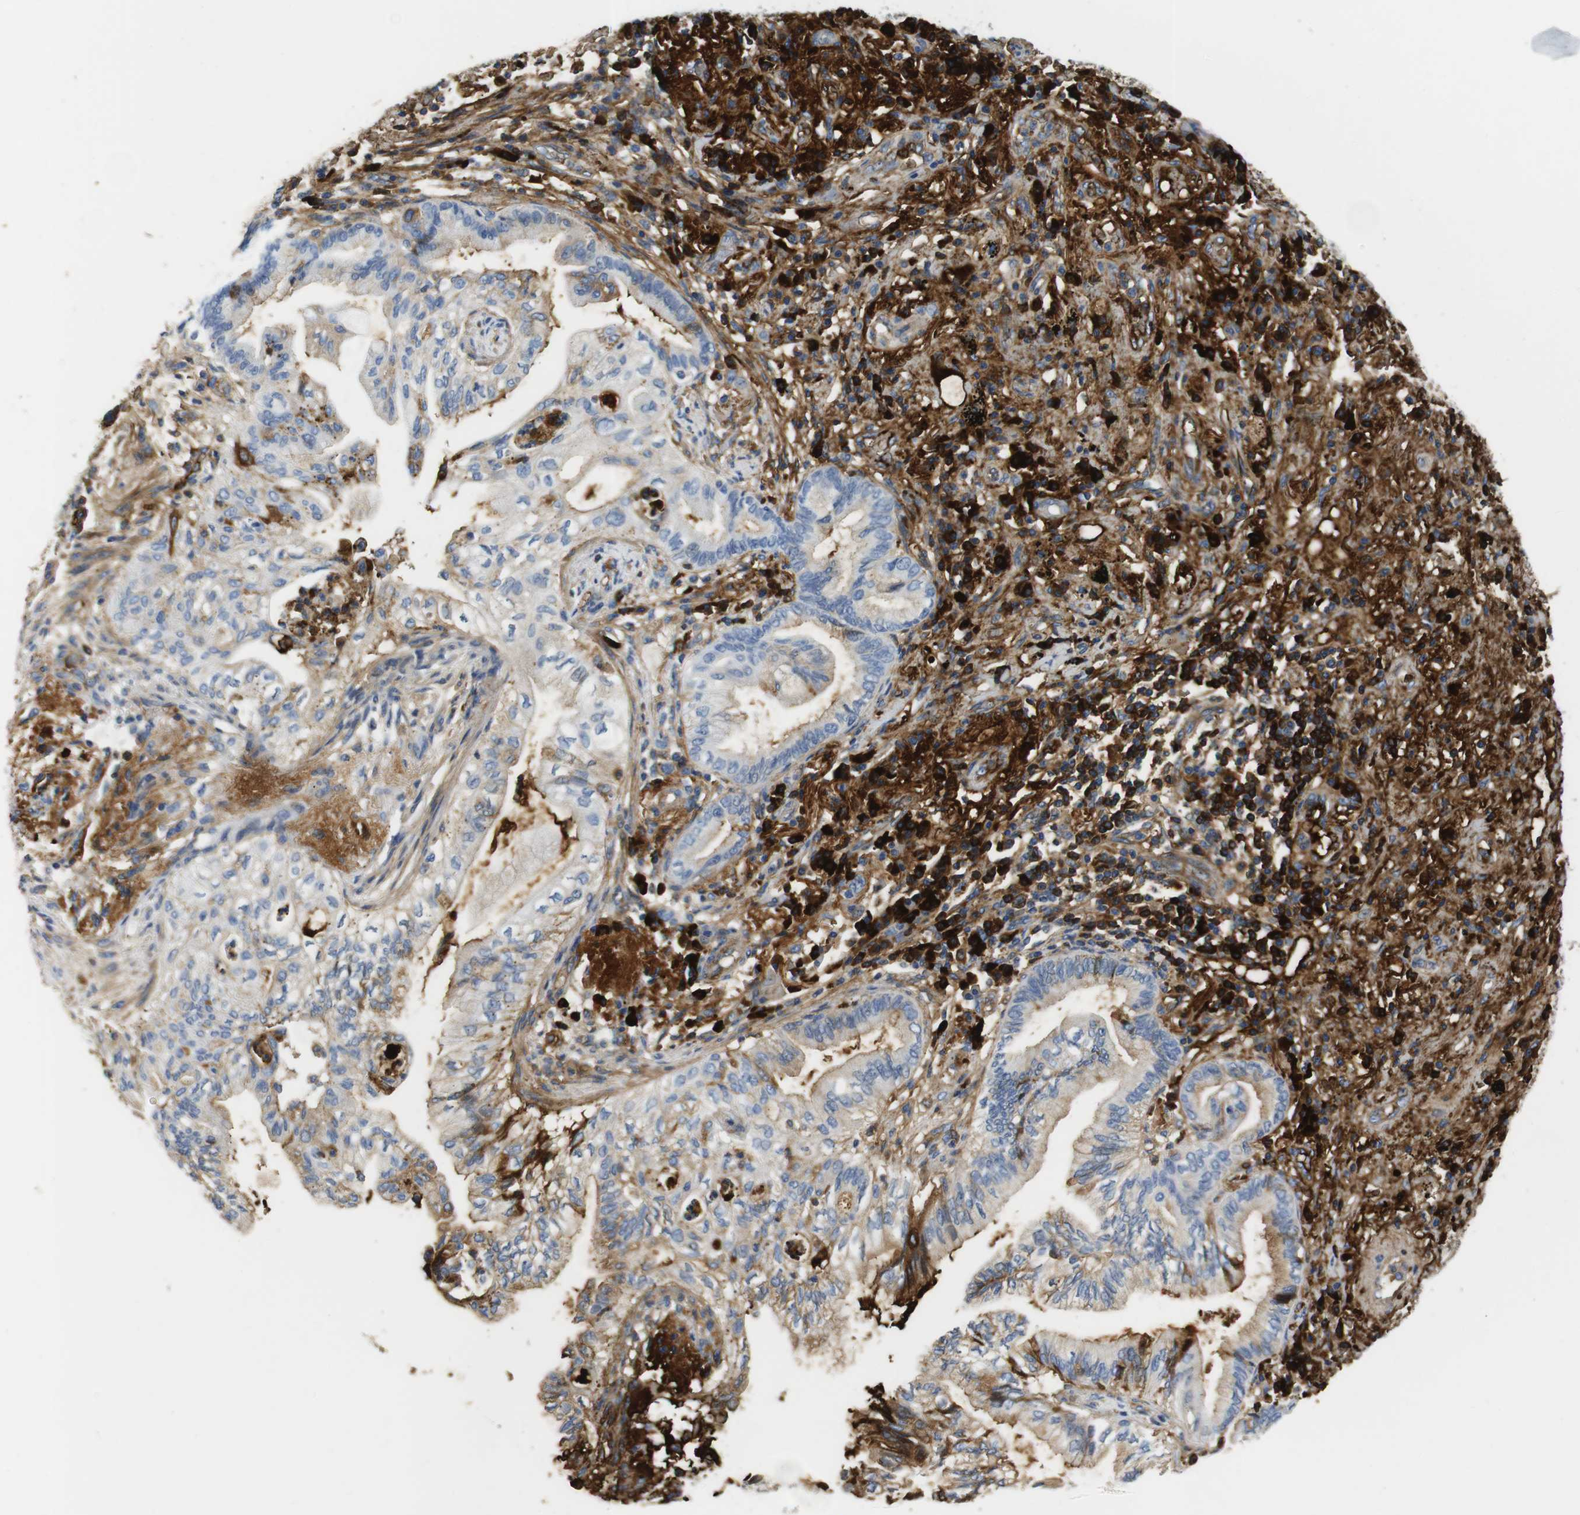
{"staining": {"intensity": "weak", "quantity": "25%-75%", "location": "cytoplasmic/membranous"}, "tissue": "lung cancer", "cell_type": "Tumor cells", "image_type": "cancer", "snomed": [{"axis": "morphology", "description": "Normal tissue, NOS"}, {"axis": "morphology", "description": "Adenocarcinoma, NOS"}, {"axis": "topography", "description": "Bronchus"}, {"axis": "topography", "description": "Lung"}], "caption": "Lung cancer tissue demonstrates weak cytoplasmic/membranous positivity in about 25%-75% of tumor cells", "gene": "IGKC", "patient": {"sex": "female", "age": 70}}